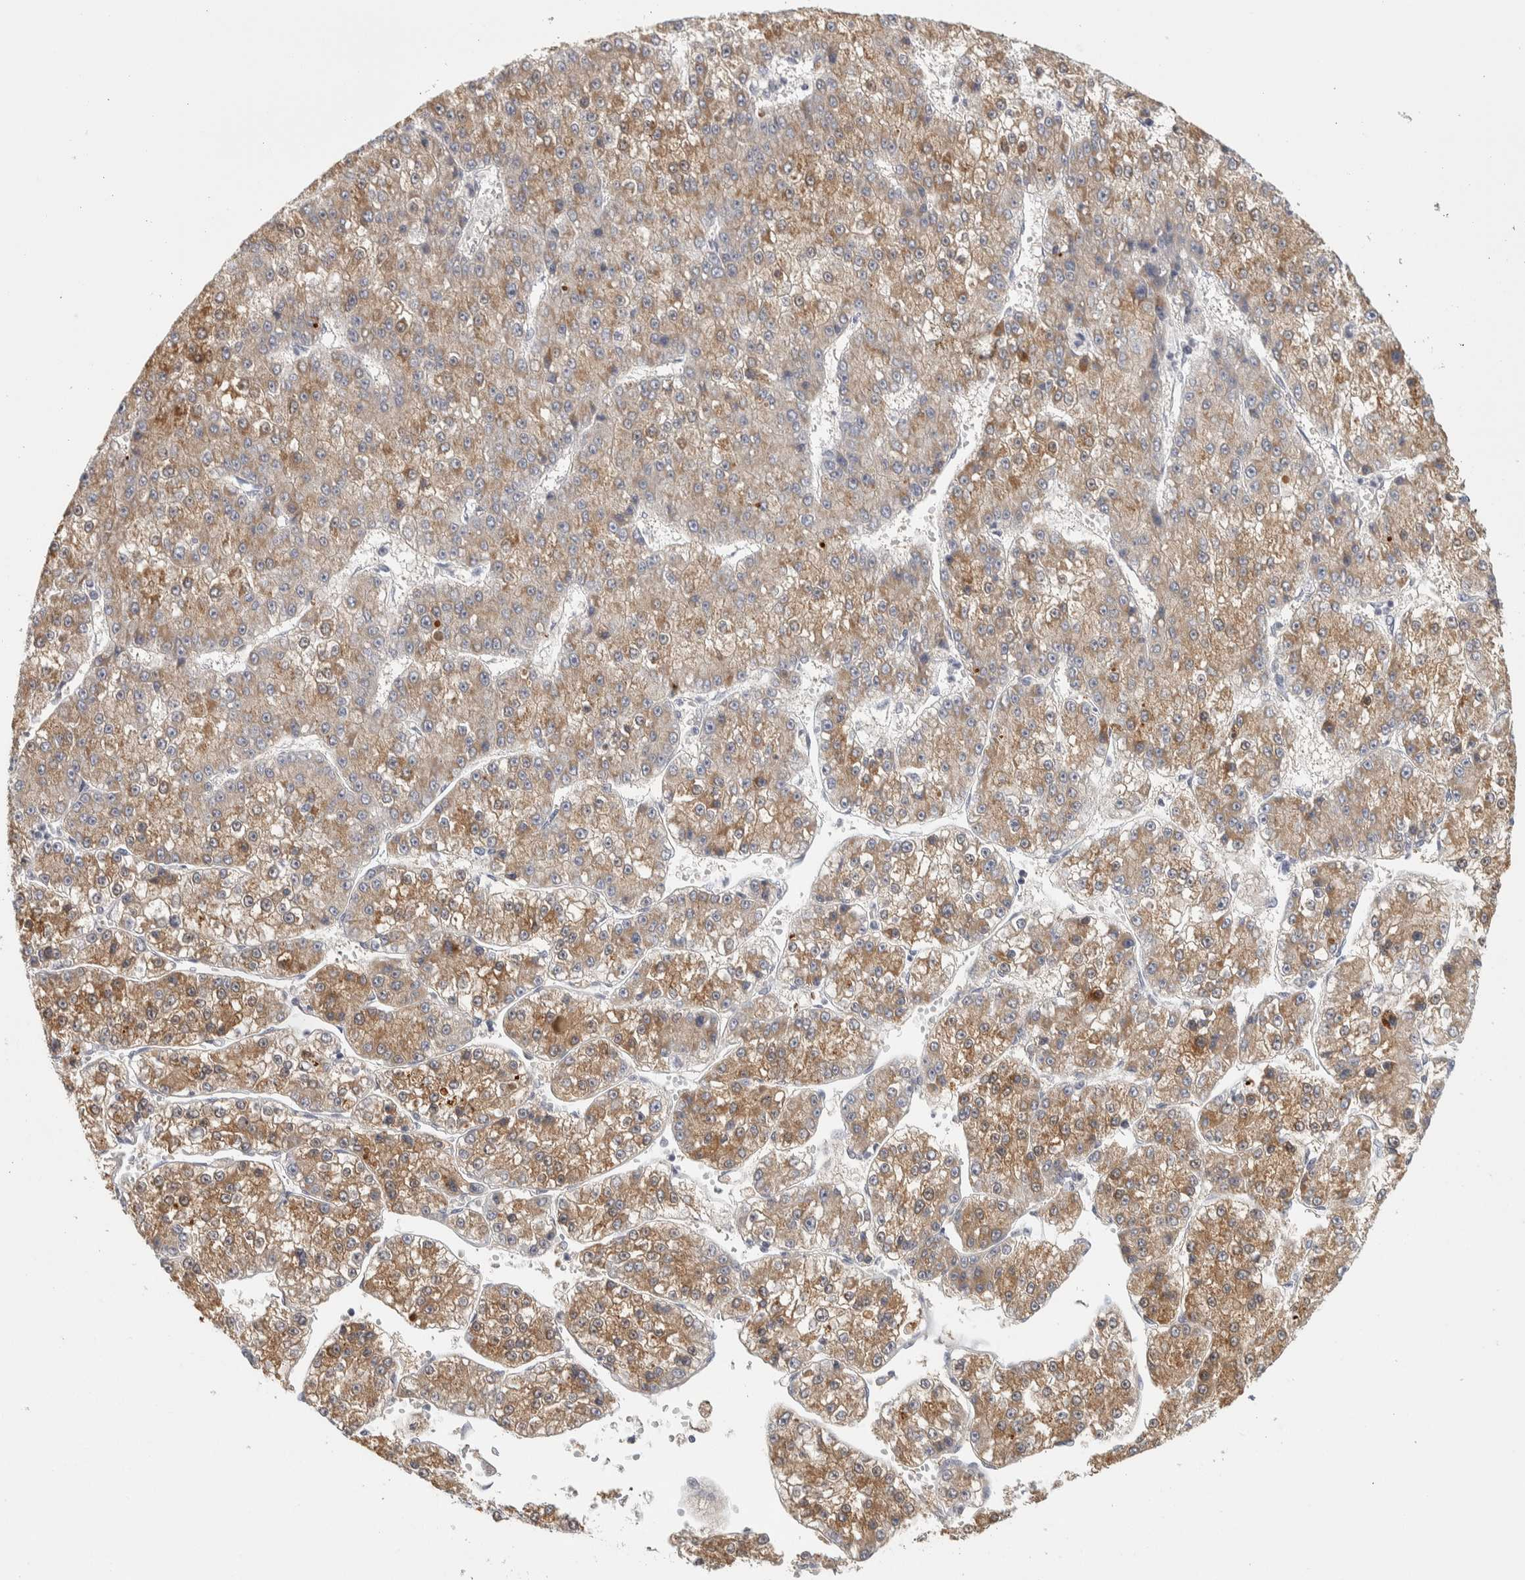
{"staining": {"intensity": "moderate", "quantity": ">75%", "location": "cytoplasmic/membranous"}, "tissue": "liver cancer", "cell_type": "Tumor cells", "image_type": "cancer", "snomed": [{"axis": "morphology", "description": "Carcinoma, Hepatocellular, NOS"}, {"axis": "topography", "description": "Liver"}], "caption": "High-power microscopy captured an IHC histopathology image of liver cancer (hepatocellular carcinoma), revealing moderate cytoplasmic/membranous staining in about >75% of tumor cells.", "gene": "DCXR", "patient": {"sex": "female", "age": 73}}